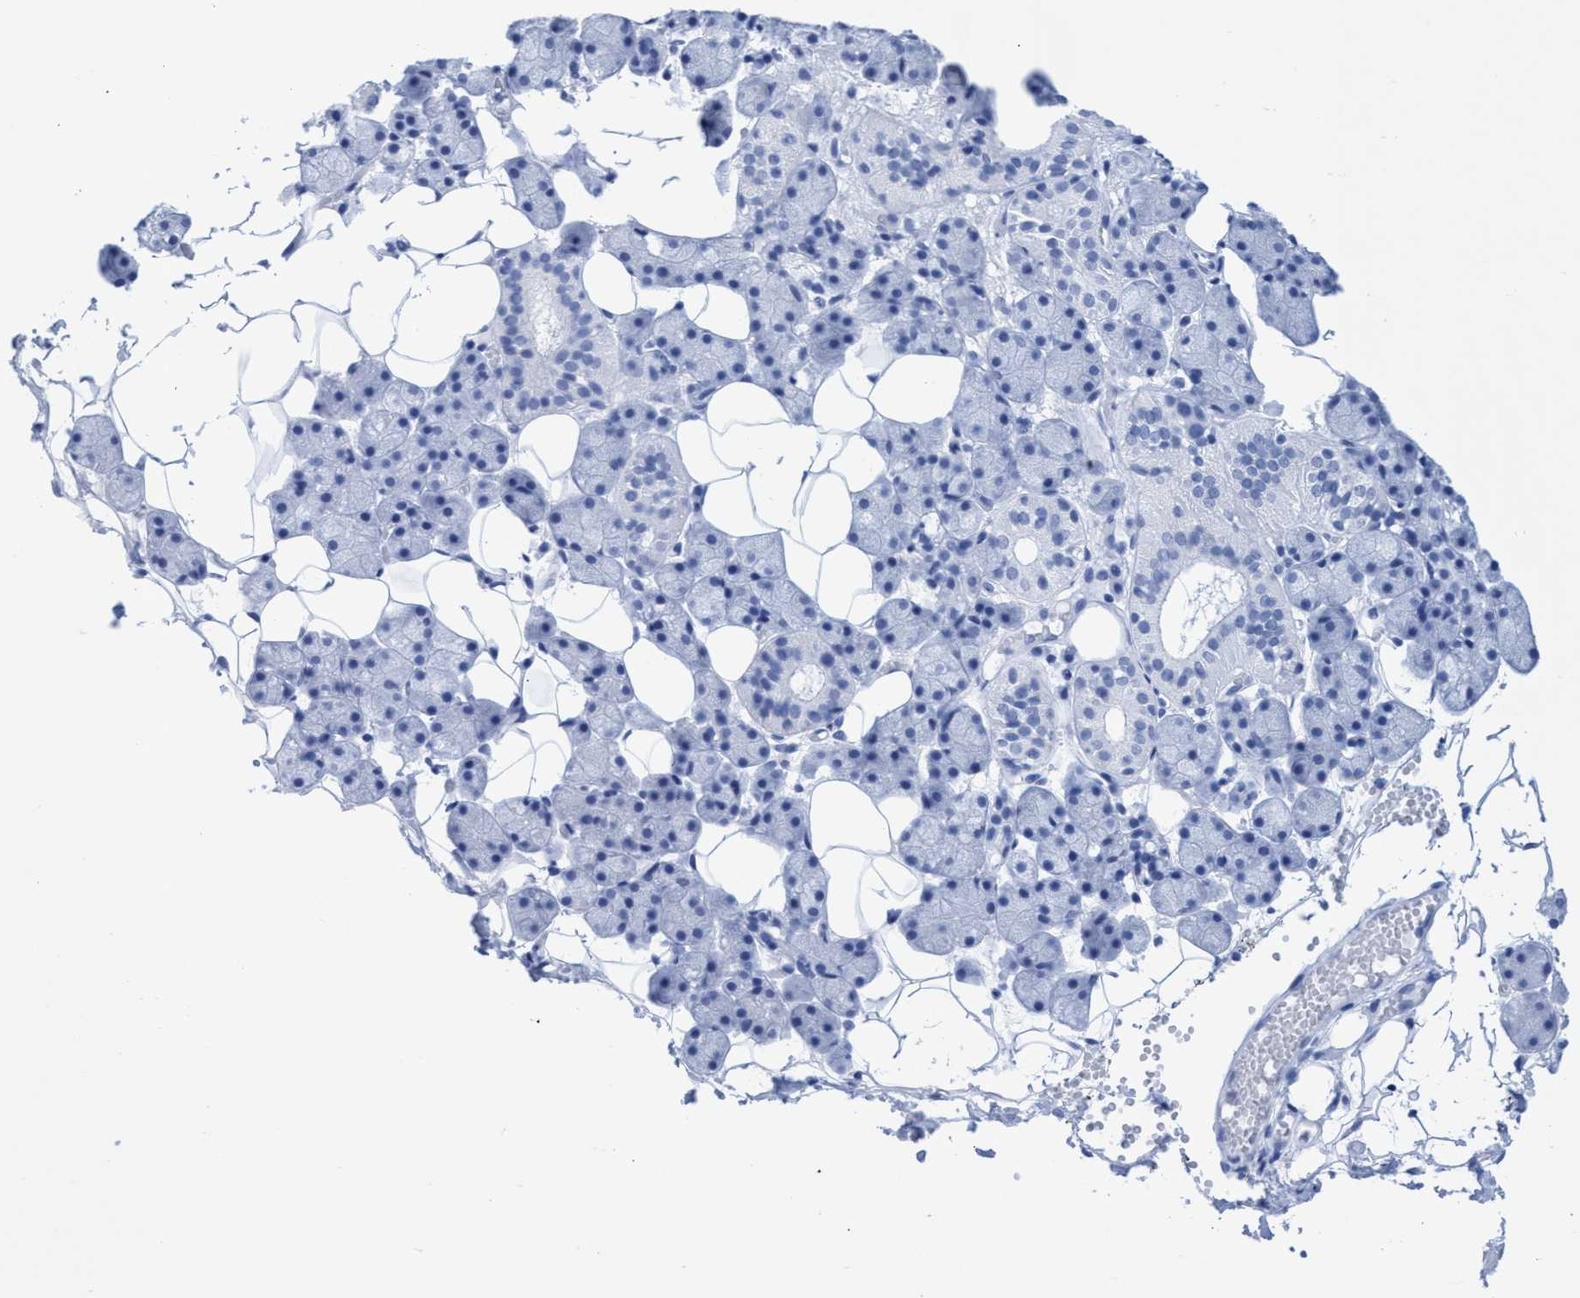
{"staining": {"intensity": "negative", "quantity": "none", "location": "none"}, "tissue": "salivary gland", "cell_type": "Glandular cells", "image_type": "normal", "snomed": [{"axis": "morphology", "description": "Normal tissue, NOS"}, {"axis": "topography", "description": "Salivary gland"}], "caption": "The image demonstrates no significant expression in glandular cells of salivary gland.", "gene": "INSL6", "patient": {"sex": "female", "age": 33}}